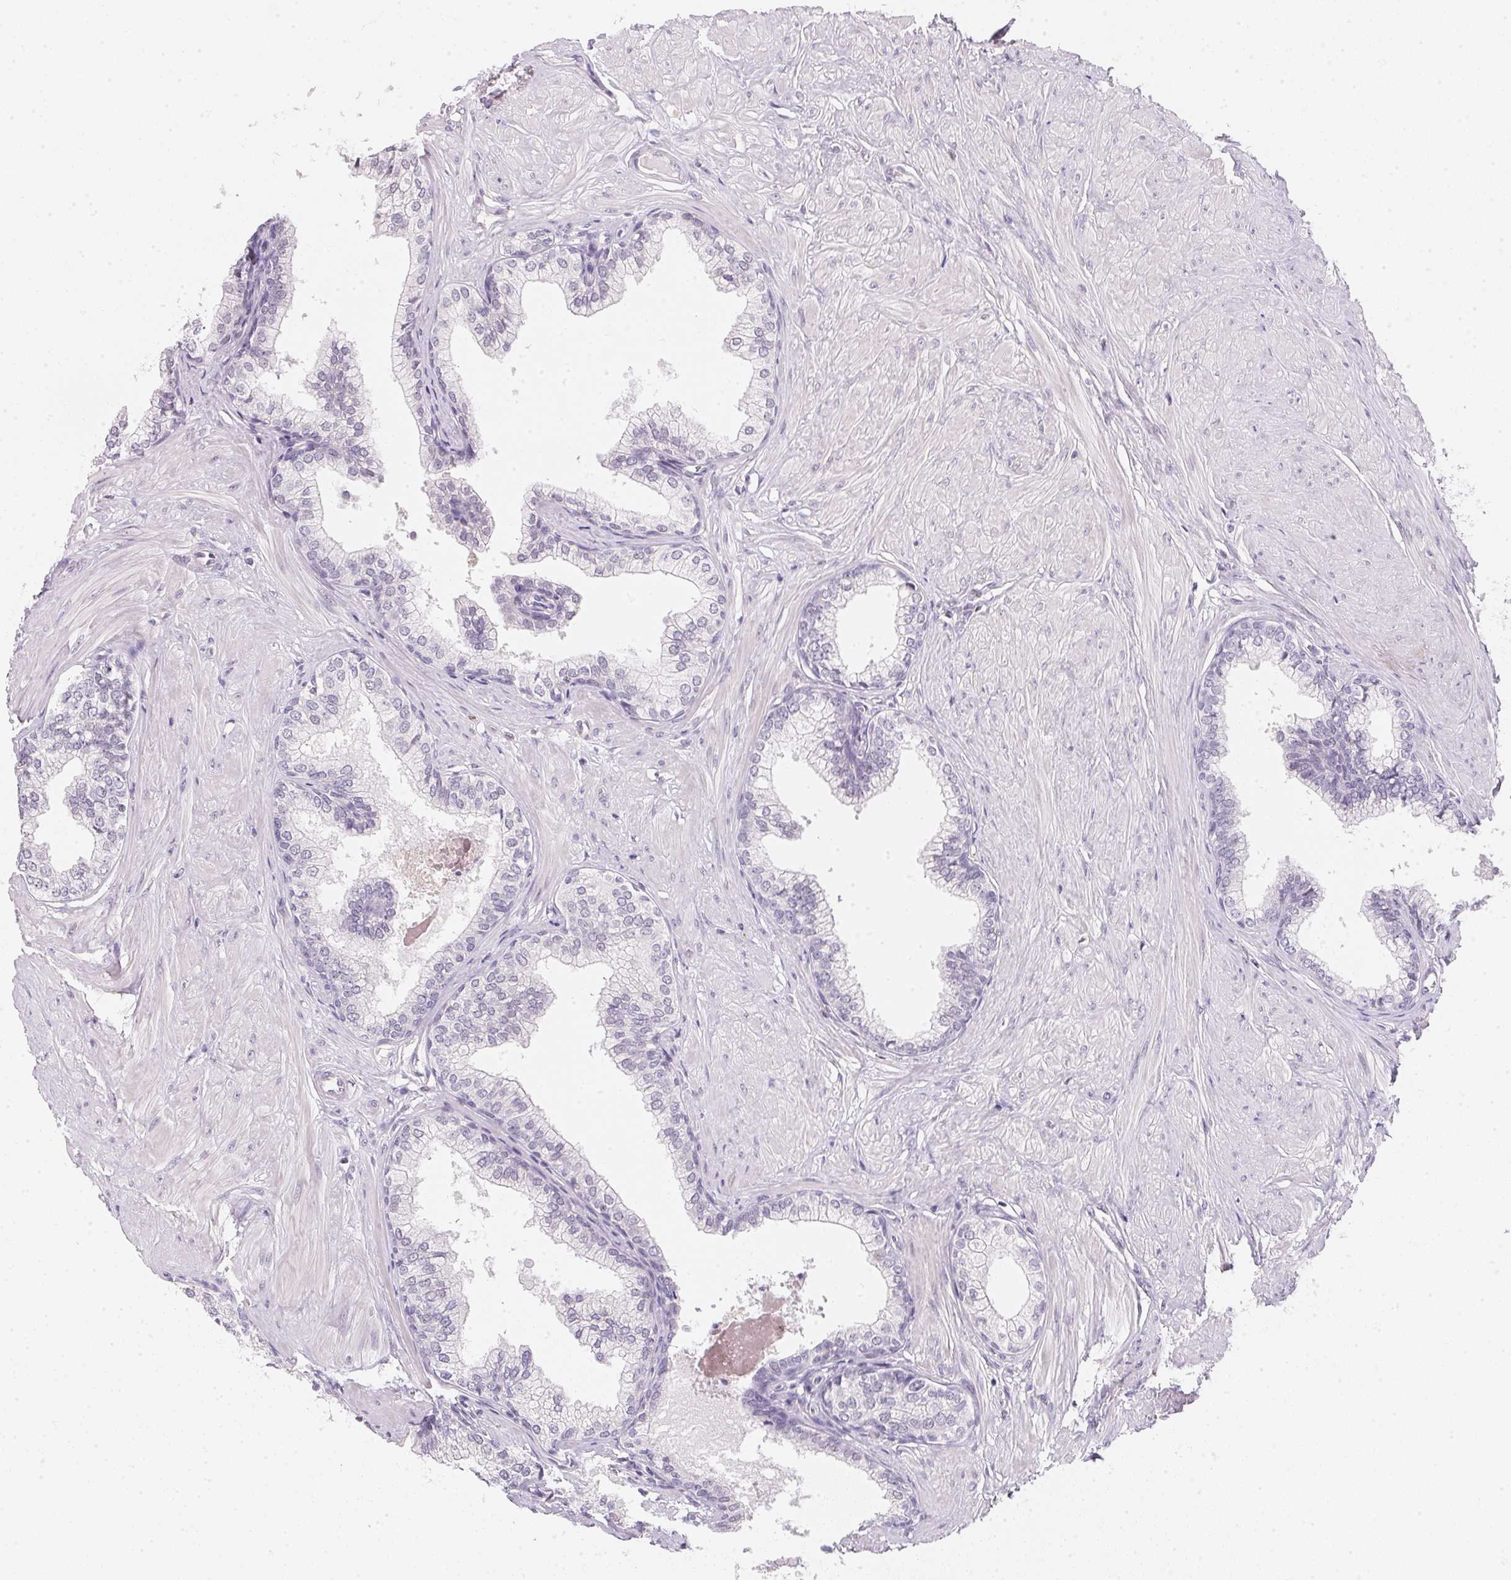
{"staining": {"intensity": "negative", "quantity": "none", "location": "none"}, "tissue": "prostate", "cell_type": "Glandular cells", "image_type": "normal", "snomed": [{"axis": "morphology", "description": "Normal tissue, NOS"}, {"axis": "topography", "description": "Prostate"}, {"axis": "topography", "description": "Peripheral nerve tissue"}], "caption": "A photomicrograph of human prostate is negative for staining in glandular cells.", "gene": "GIPC2", "patient": {"sex": "male", "age": 55}}